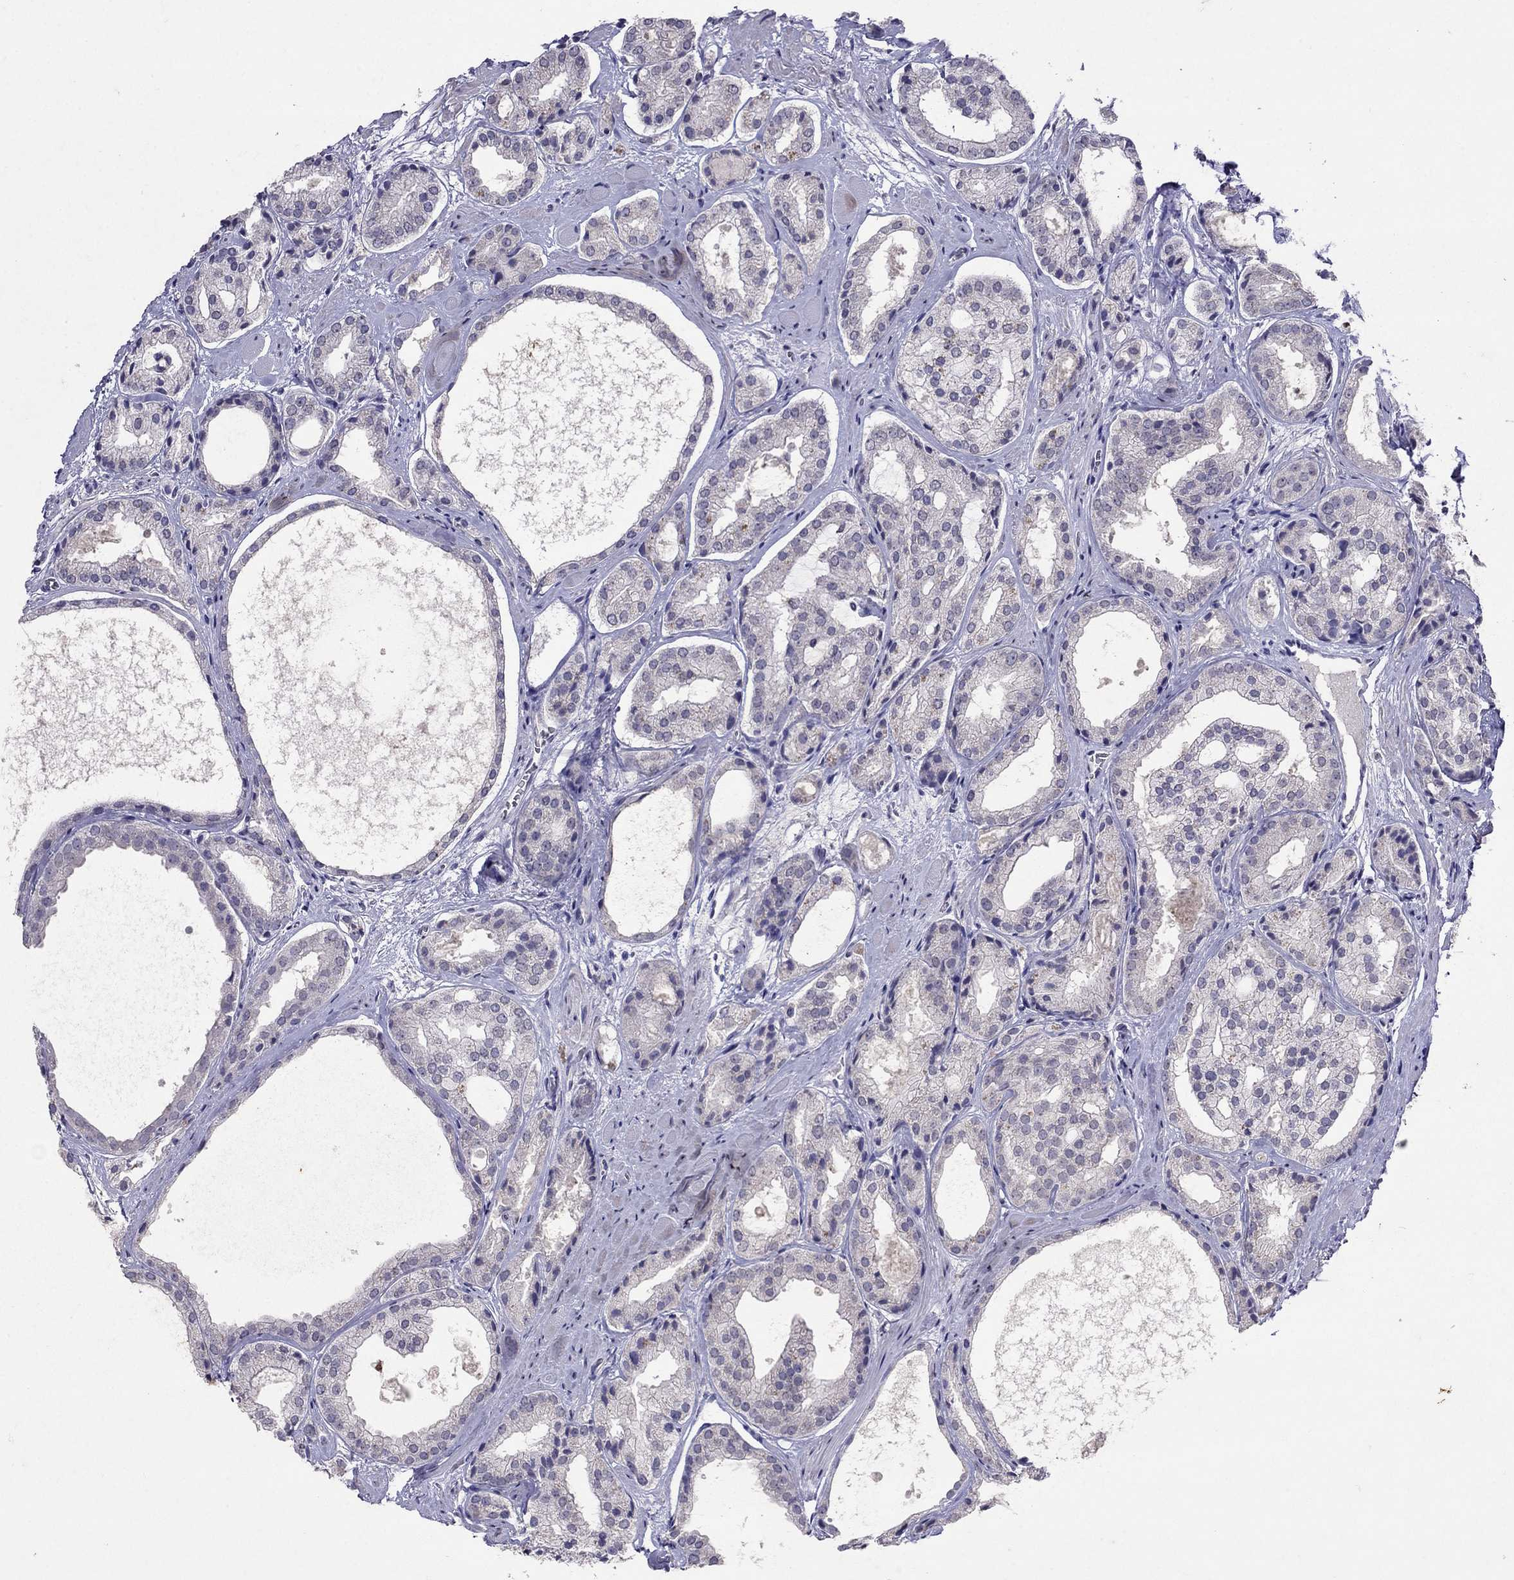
{"staining": {"intensity": "negative", "quantity": "none", "location": "none"}, "tissue": "prostate cancer", "cell_type": "Tumor cells", "image_type": "cancer", "snomed": [{"axis": "morphology", "description": "Adenocarcinoma, Low grade"}, {"axis": "topography", "description": "Prostate"}], "caption": "A high-resolution photomicrograph shows immunohistochemistry staining of prostate cancer (low-grade adenocarcinoma), which shows no significant positivity in tumor cells. (DAB (3,3'-diaminobenzidine) IHC, high magnification).", "gene": "FST", "patient": {"sex": "male", "age": 69}}